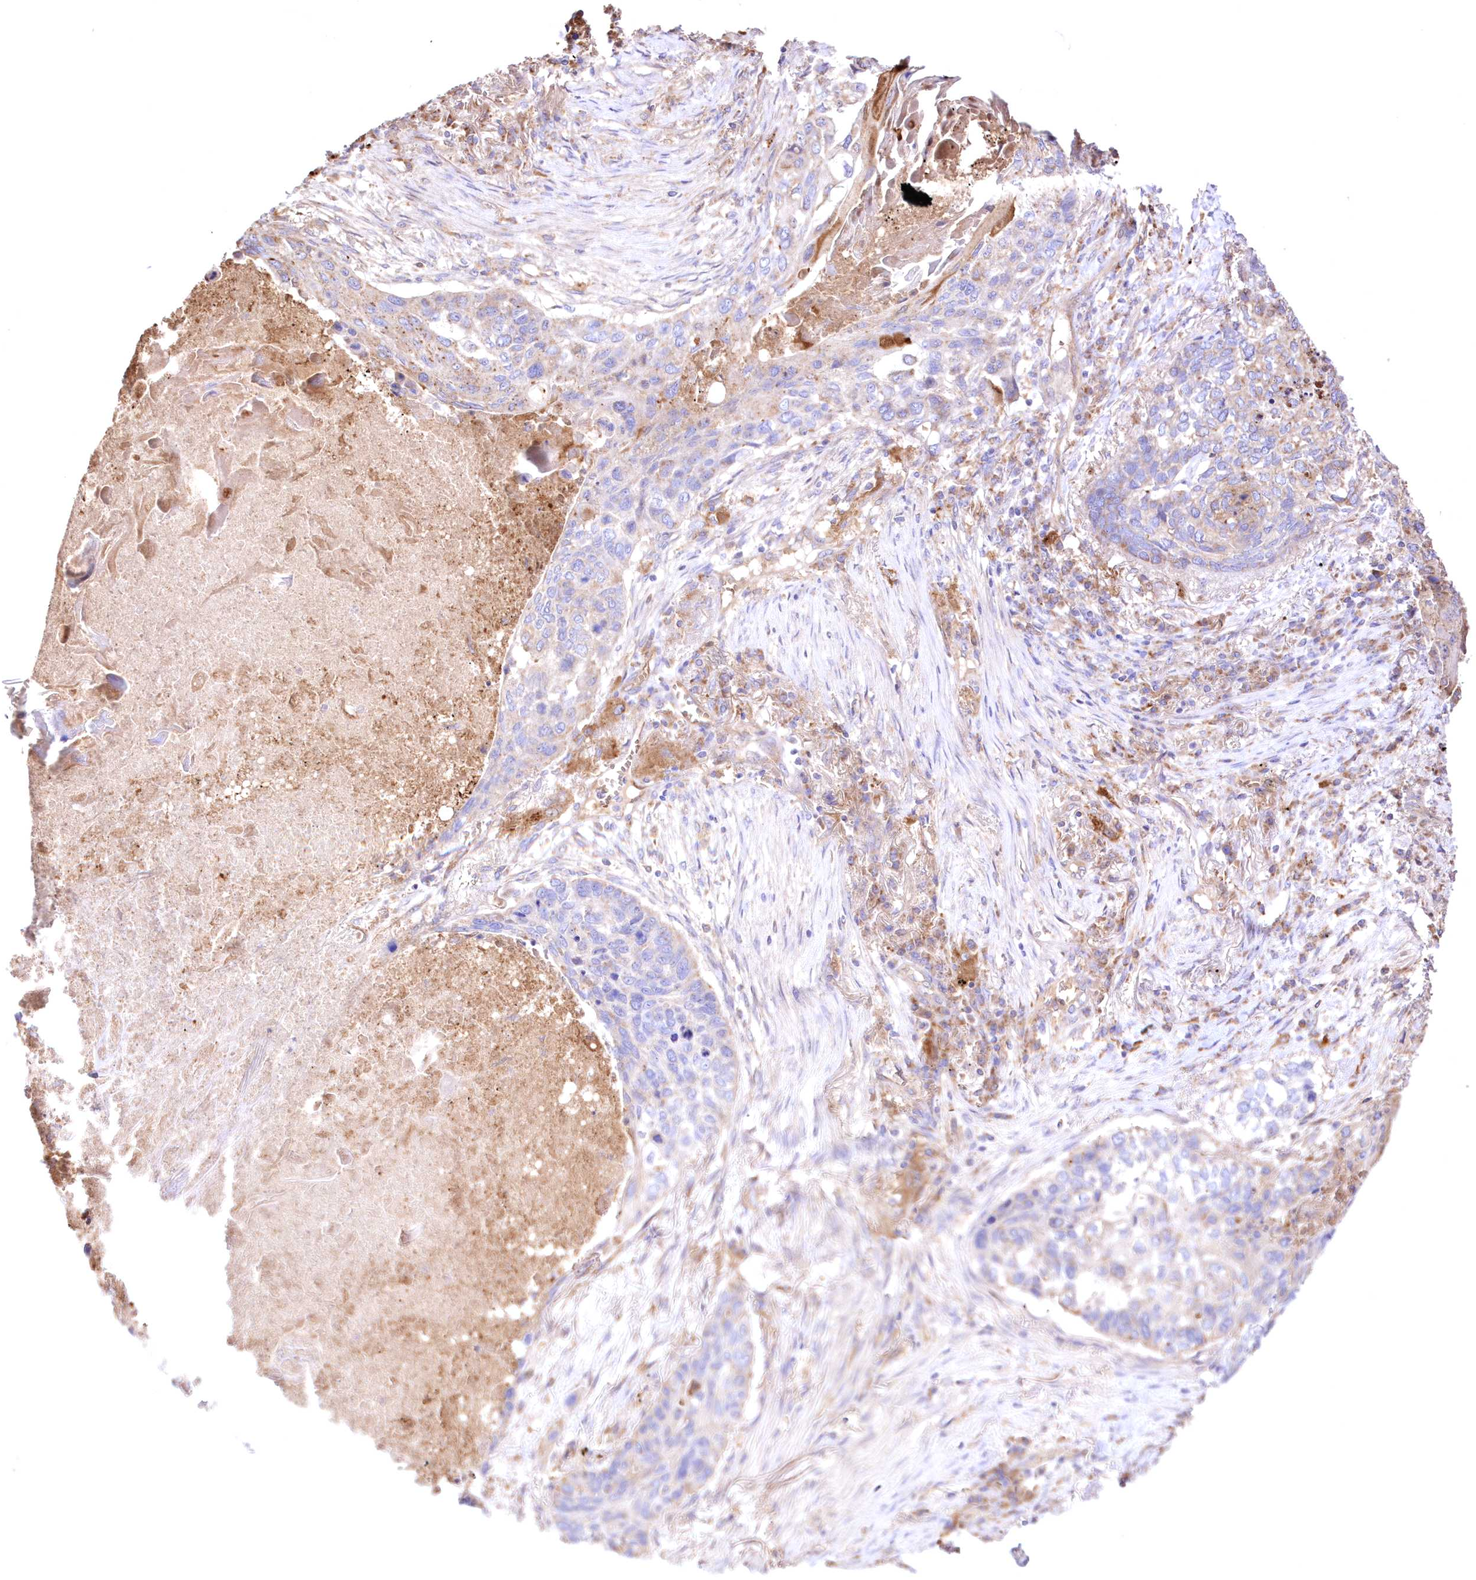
{"staining": {"intensity": "weak", "quantity": "<25%", "location": "cytoplasmic/membranous"}, "tissue": "lung cancer", "cell_type": "Tumor cells", "image_type": "cancer", "snomed": [{"axis": "morphology", "description": "Squamous cell carcinoma, NOS"}, {"axis": "topography", "description": "Lung"}], "caption": "High magnification brightfield microscopy of squamous cell carcinoma (lung) stained with DAB (brown) and counterstained with hematoxylin (blue): tumor cells show no significant expression.", "gene": "FCHO2", "patient": {"sex": "female", "age": 63}}